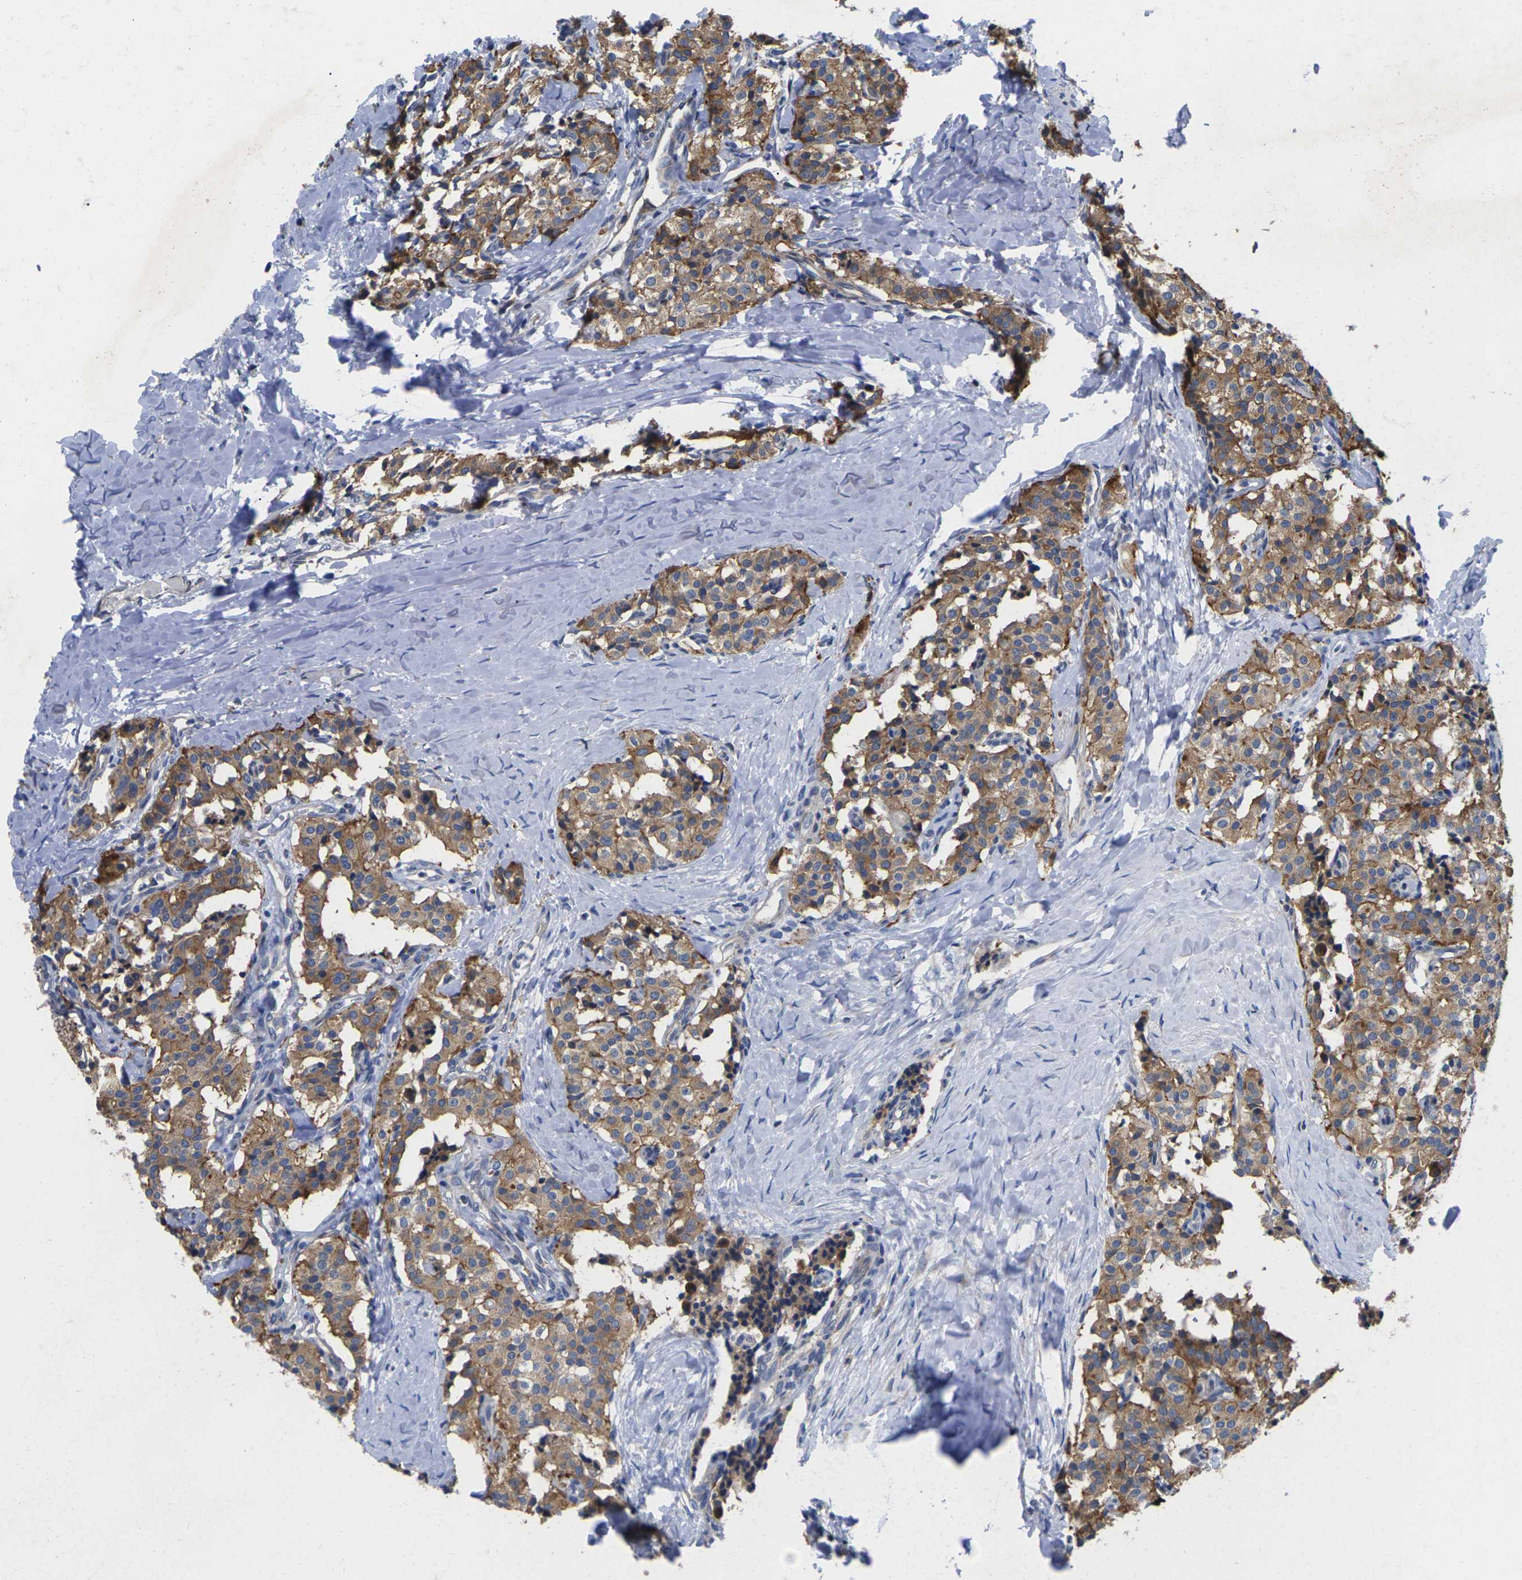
{"staining": {"intensity": "strong", "quantity": ">75%", "location": "cytoplasmic/membranous"}, "tissue": "carcinoid", "cell_type": "Tumor cells", "image_type": "cancer", "snomed": [{"axis": "morphology", "description": "Carcinoid, malignant, NOS"}, {"axis": "topography", "description": "Lung"}], "caption": "DAB (3,3'-diaminobenzidine) immunohistochemical staining of carcinoid demonstrates strong cytoplasmic/membranous protein staining in about >75% of tumor cells. (IHC, brightfield microscopy, high magnification).", "gene": "SCNN1A", "patient": {"sex": "male", "age": 30}}